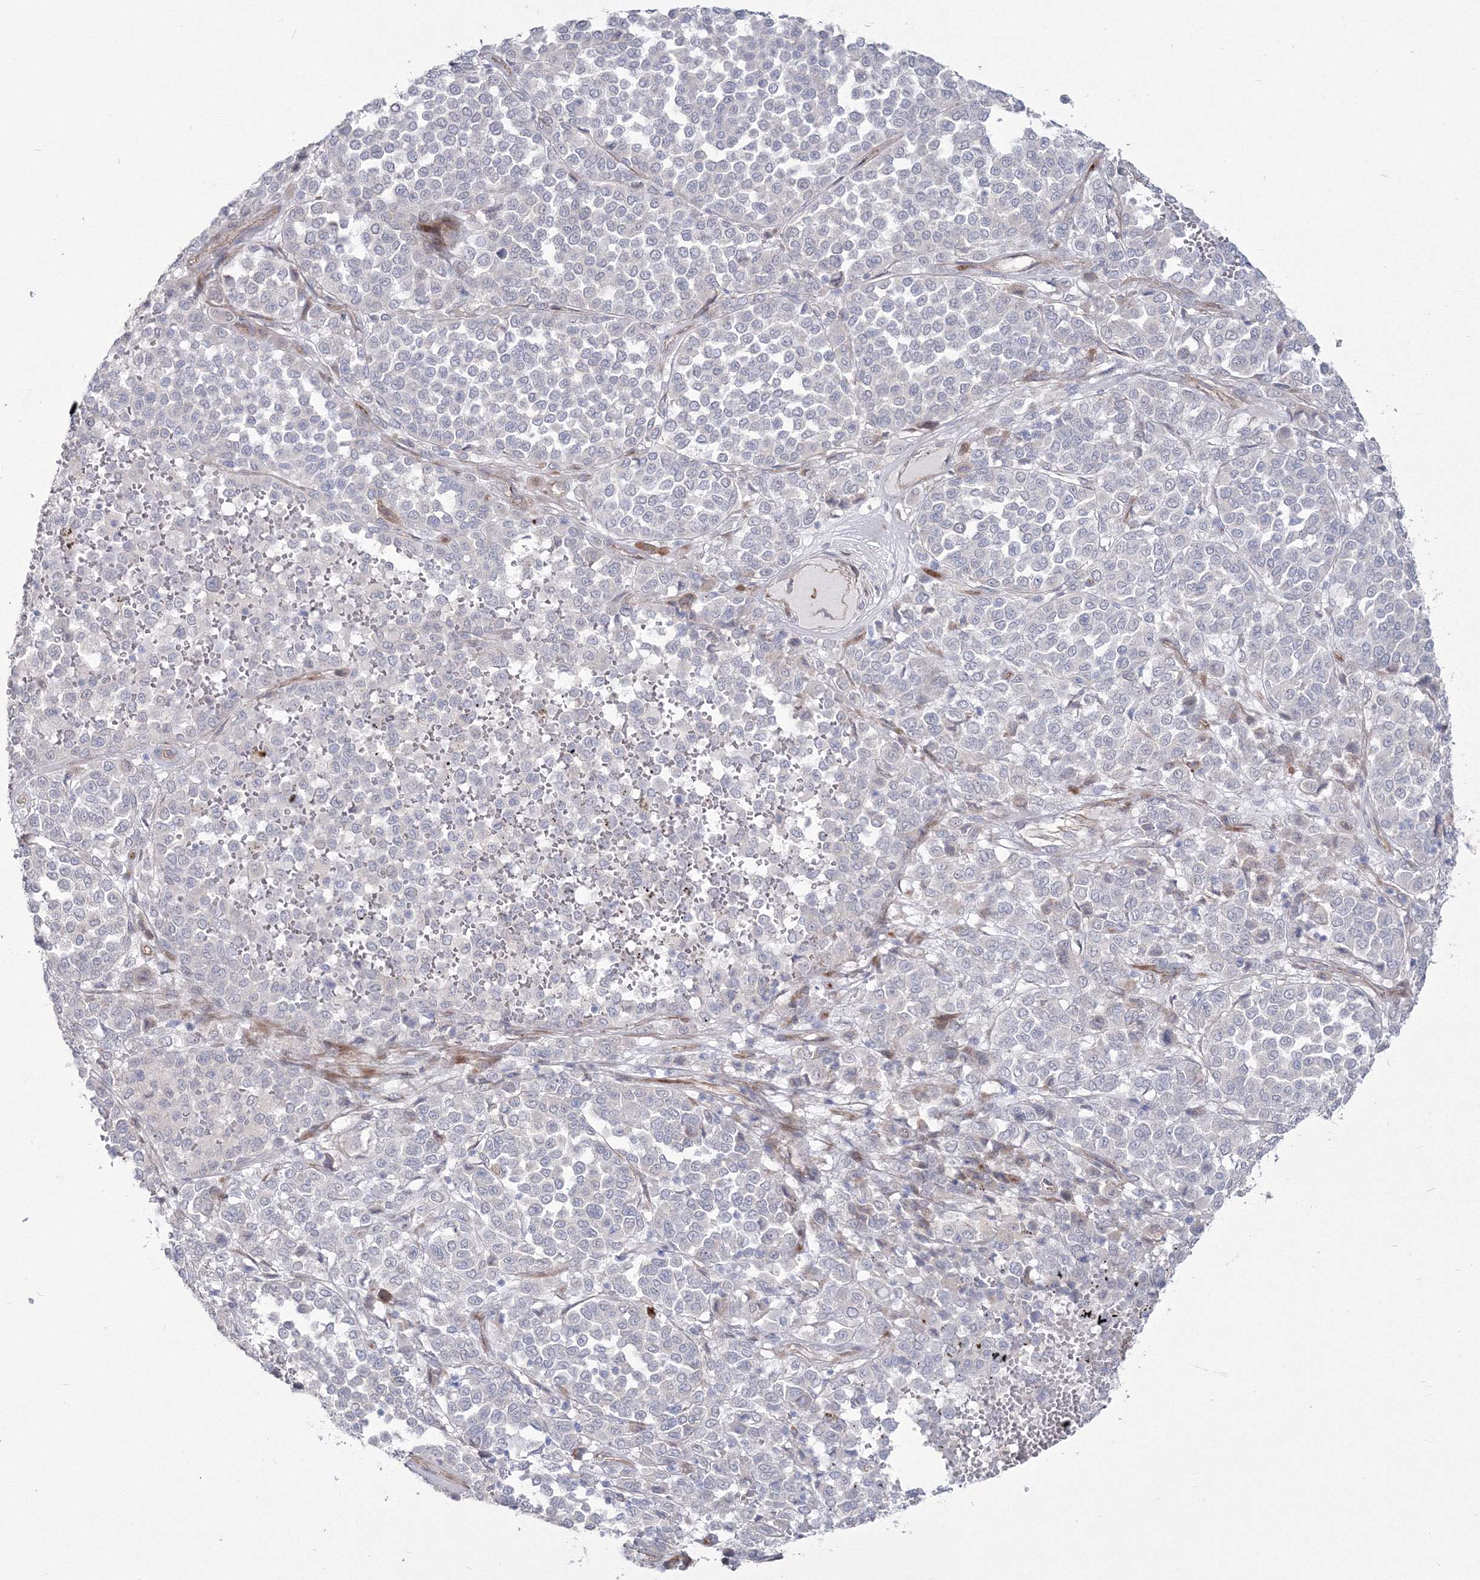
{"staining": {"intensity": "negative", "quantity": "none", "location": "none"}, "tissue": "melanoma", "cell_type": "Tumor cells", "image_type": "cancer", "snomed": [{"axis": "morphology", "description": "Malignant melanoma, Metastatic site"}, {"axis": "topography", "description": "Pancreas"}], "caption": "This is an immunohistochemistry photomicrograph of human melanoma. There is no positivity in tumor cells.", "gene": "HYAL2", "patient": {"sex": "female", "age": 30}}